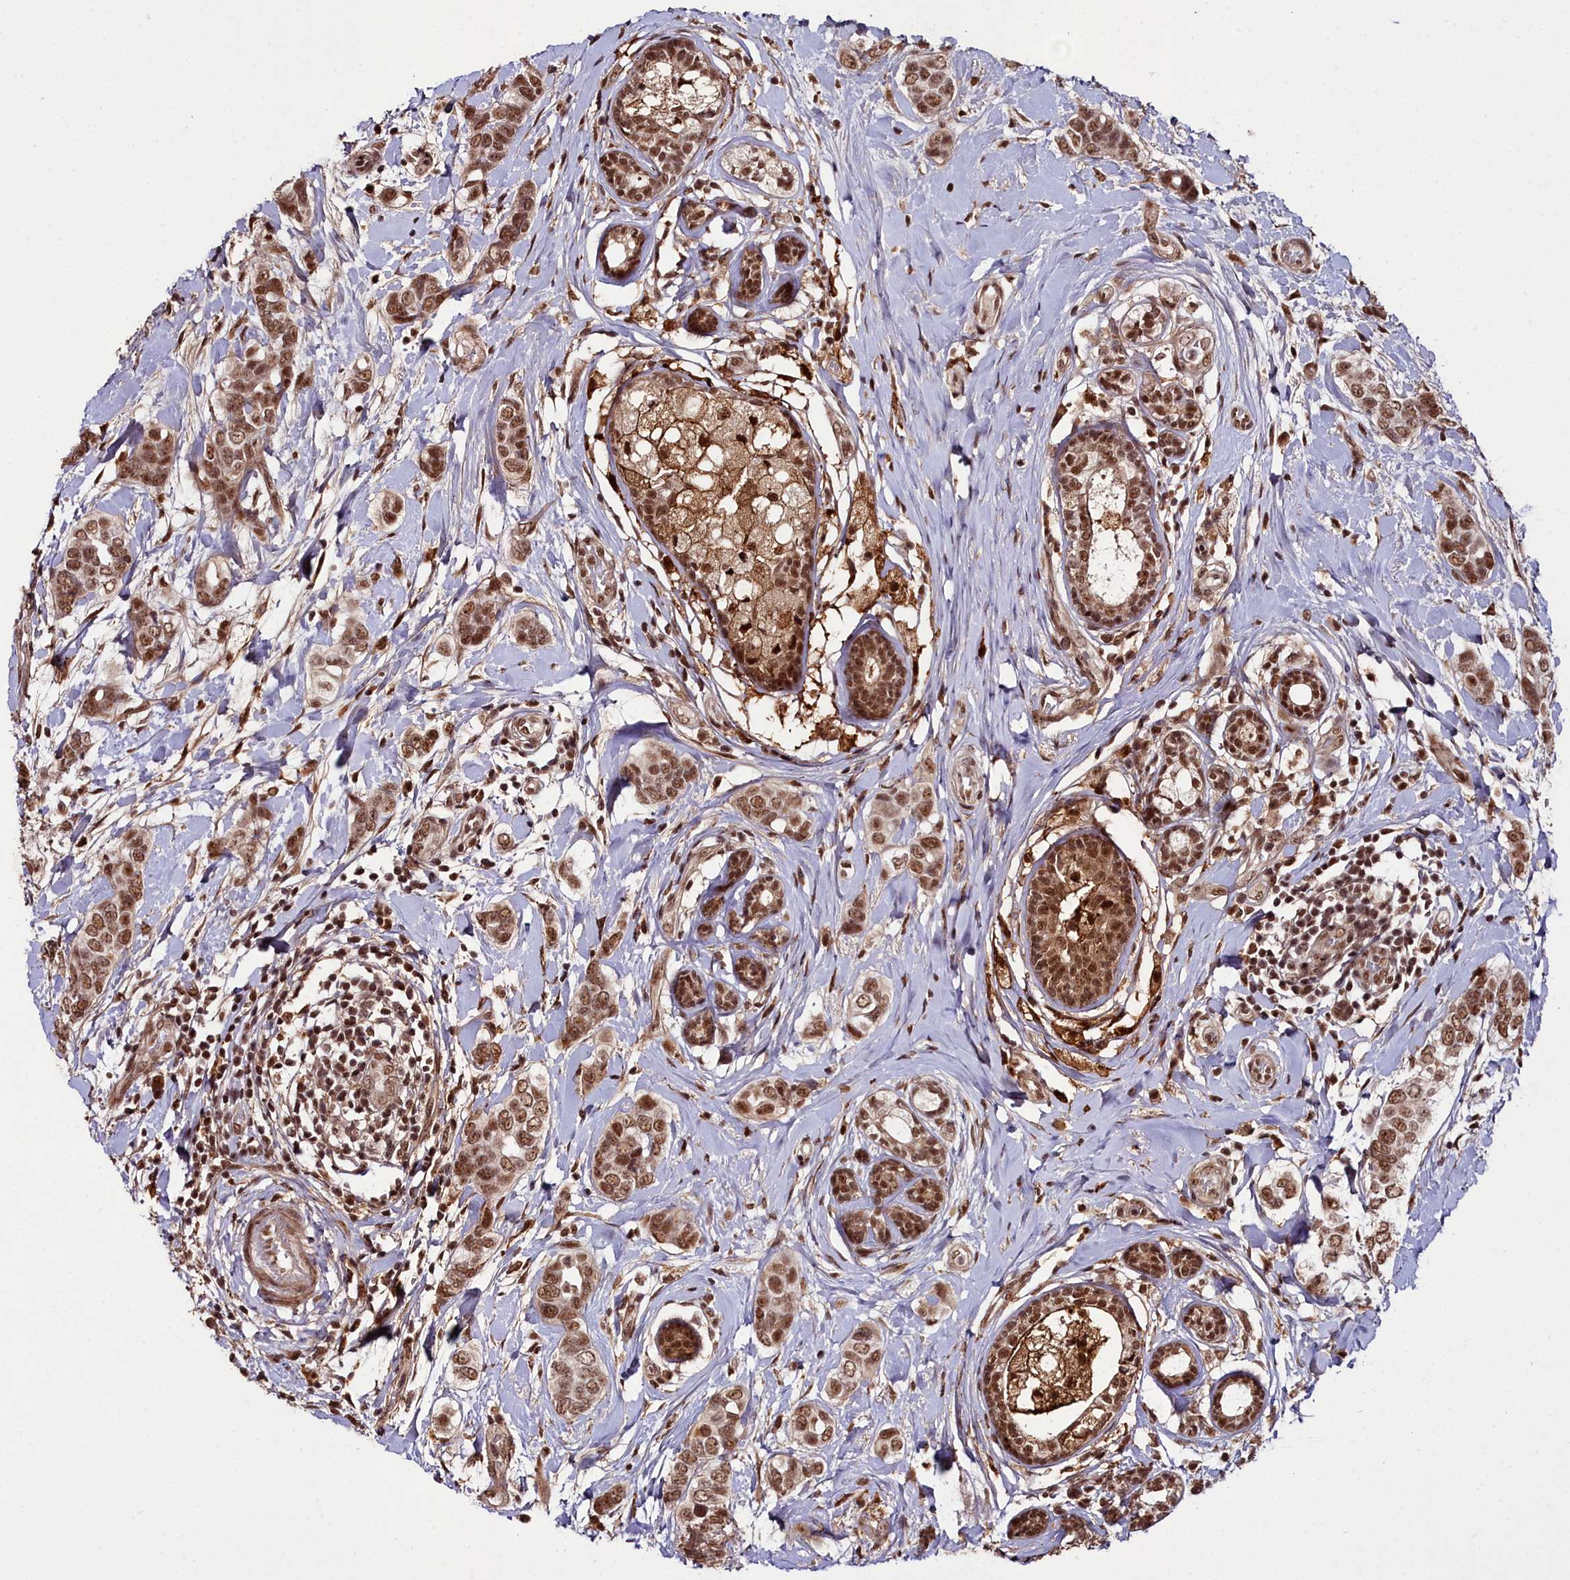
{"staining": {"intensity": "strong", "quantity": ">75%", "location": "nuclear"}, "tissue": "breast cancer", "cell_type": "Tumor cells", "image_type": "cancer", "snomed": [{"axis": "morphology", "description": "Lobular carcinoma"}, {"axis": "topography", "description": "Breast"}], "caption": "Breast cancer stained with a protein marker reveals strong staining in tumor cells.", "gene": "CXXC1", "patient": {"sex": "female", "age": 51}}